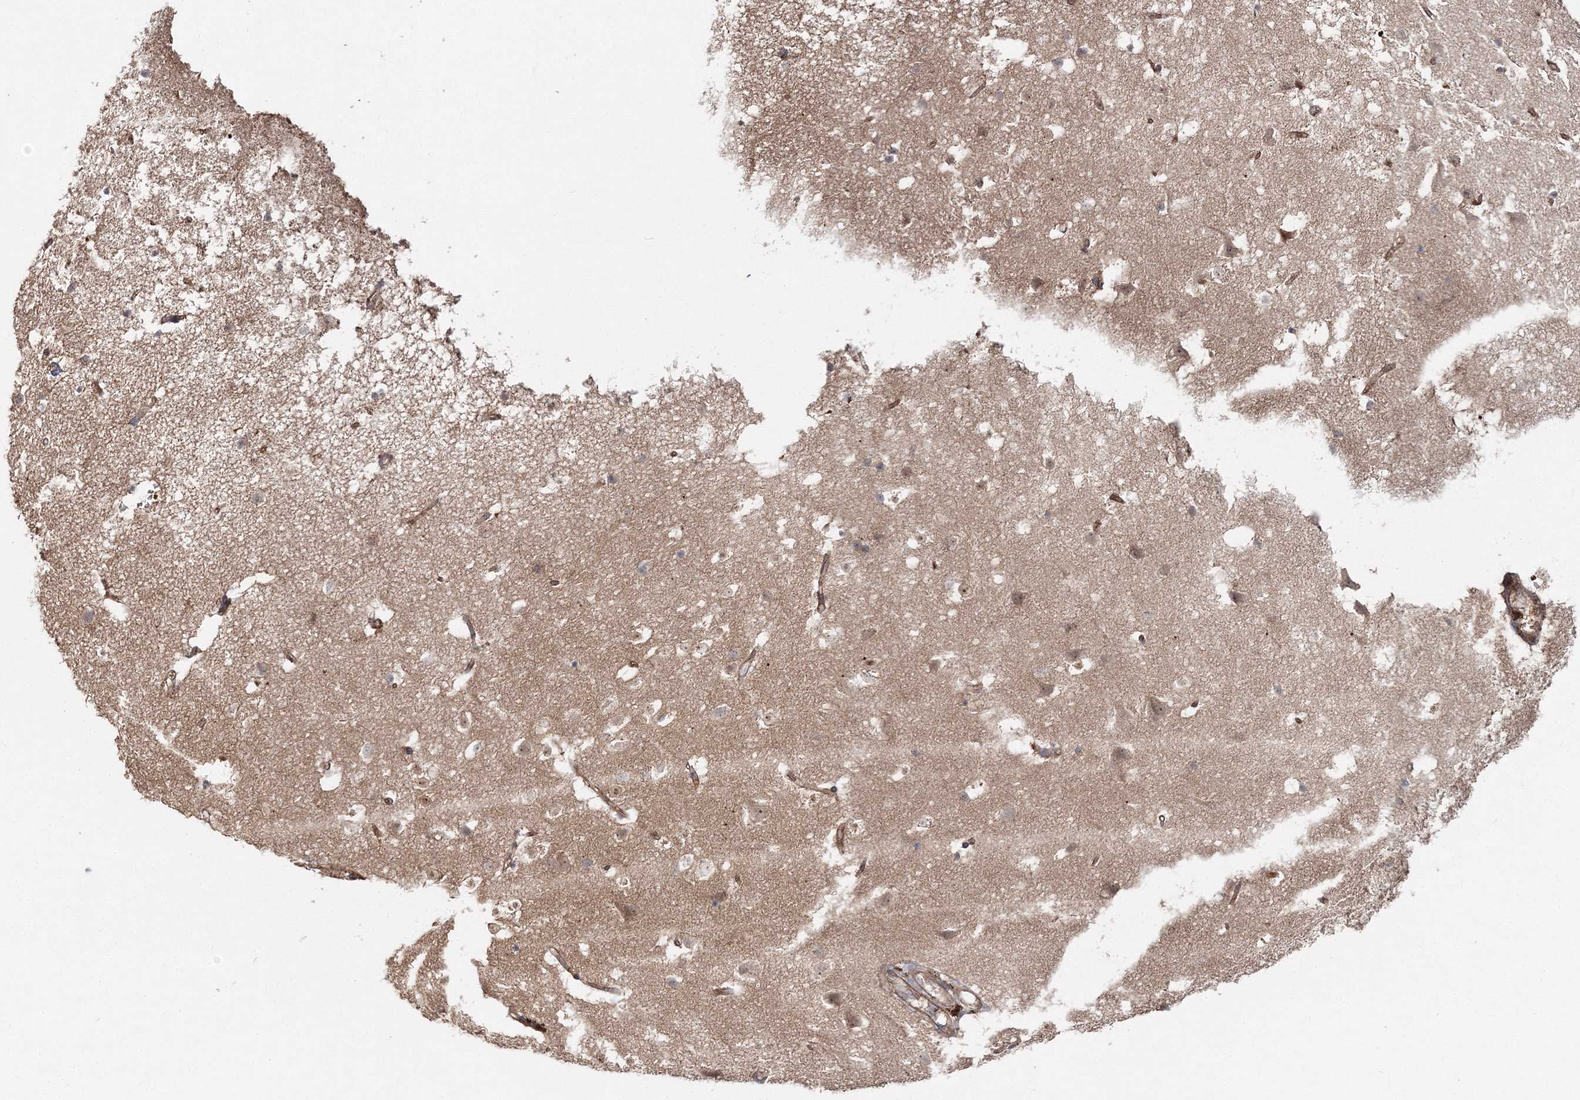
{"staining": {"intensity": "moderate", "quantity": ">75%", "location": "cytoplasmic/membranous"}, "tissue": "cerebral cortex", "cell_type": "Endothelial cells", "image_type": "normal", "snomed": [{"axis": "morphology", "description": "Normal tissue, NOS"}, {"axis": "topography", "description": "Cerebral cortex"}], "caption": "High-power microscopy captured an immunohistochemistry (IHC) image of unremarkable cerebral cortex, revealing moderate cytoplasmic/membranous staining in approximately >75% of endothelial cells.", "gene": "PCBD2", "patient": {"sex": "male", "age": 54}}